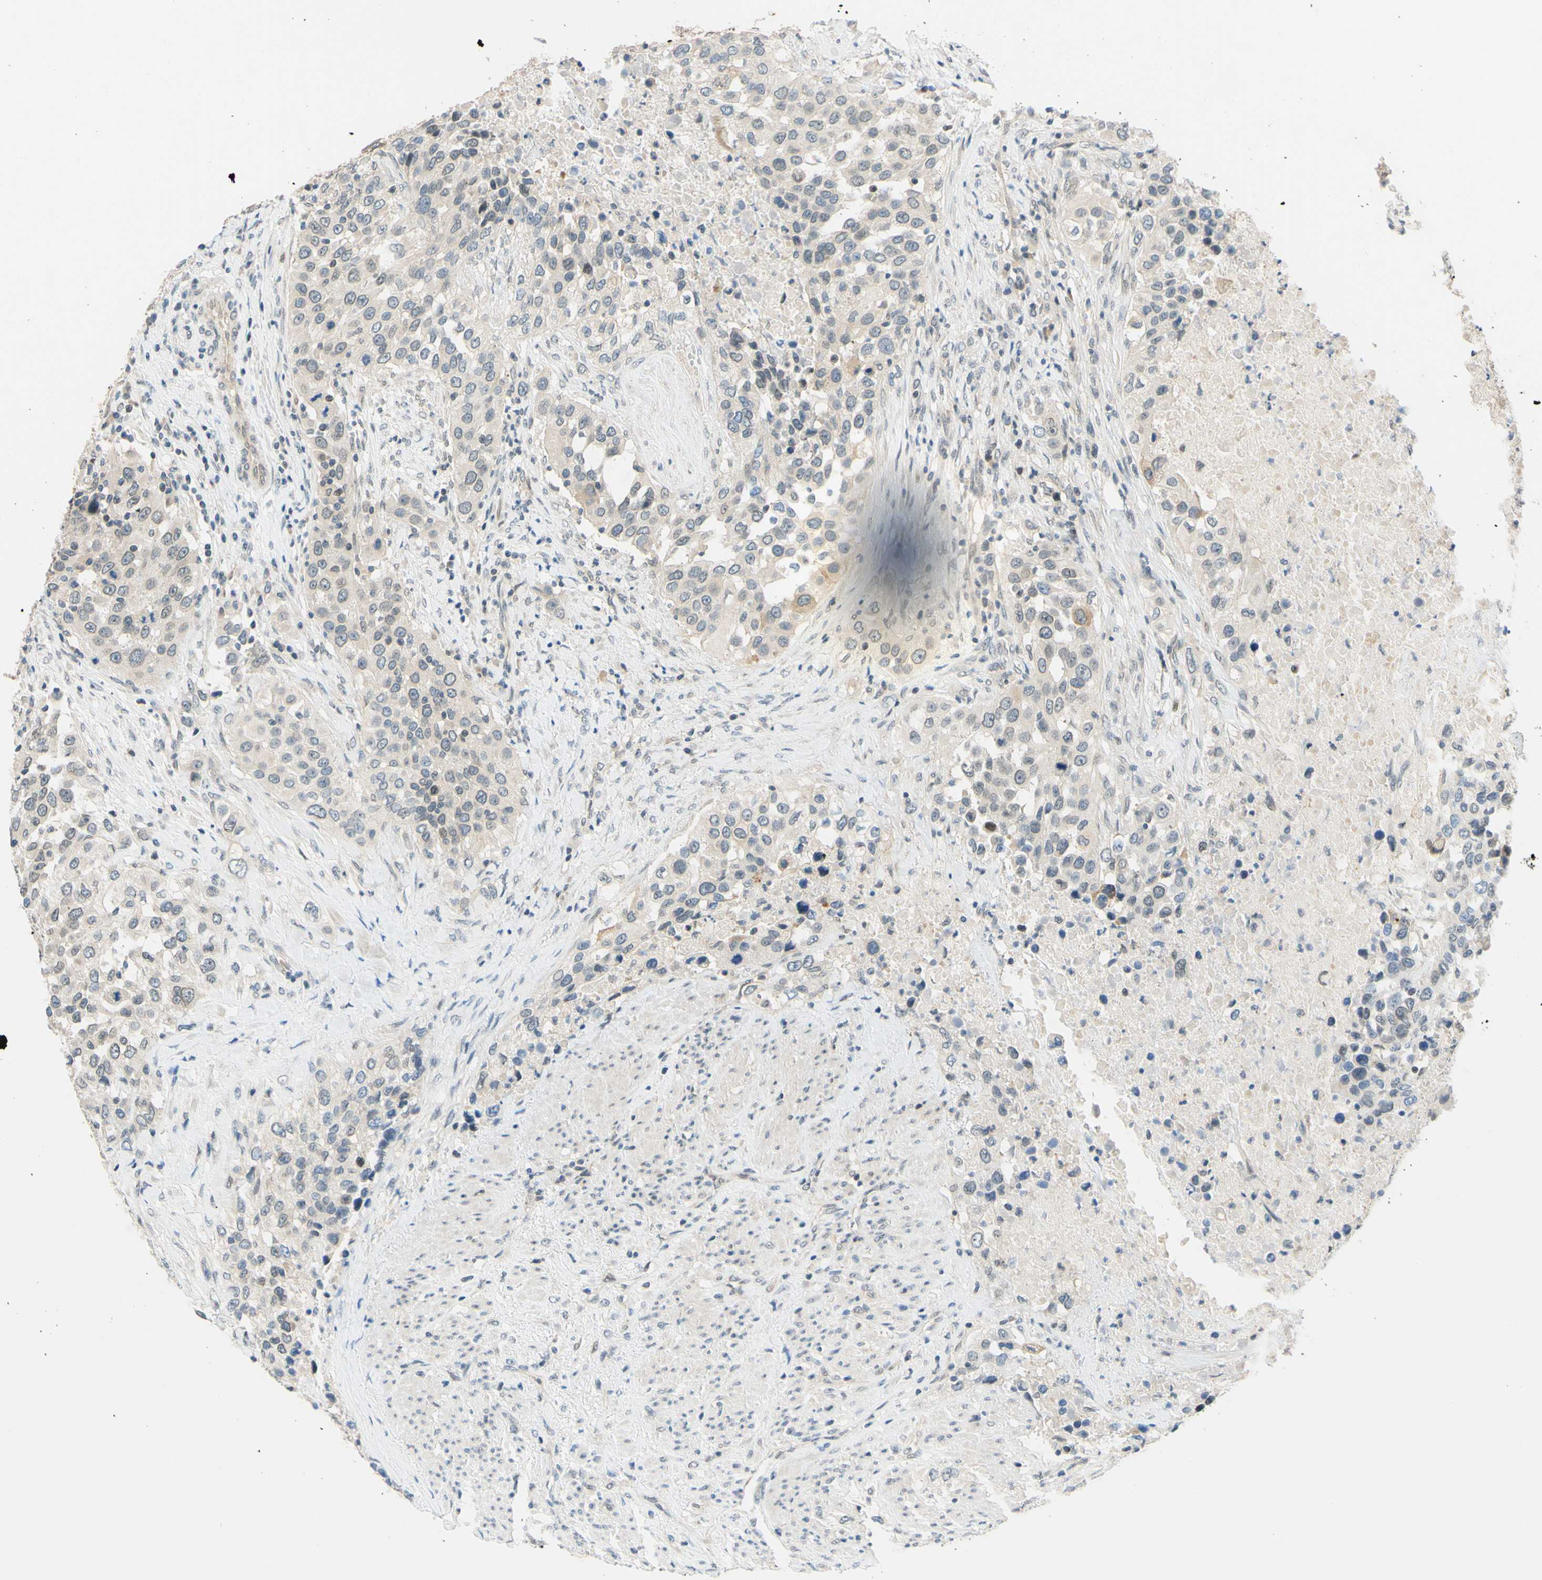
{"staining": {"intensity": "weak", "quantity": "<25%", "location": "nuclear"}, "tissue": "urothelial cancer", "cell_type": "Tumor cells", "image_type": "cancer", "snomed": [{"axis": "morphology", "description": "Urothelial carcinoma, High grade"}, {"axis": "topography", "description": "Urinary bladder"}], "caption": "A micrograph of human urothelial cancer is negative for staining in tumor cells.", "gene": "C2CD2L", "patient": {"sex": "female", "age": 80}}